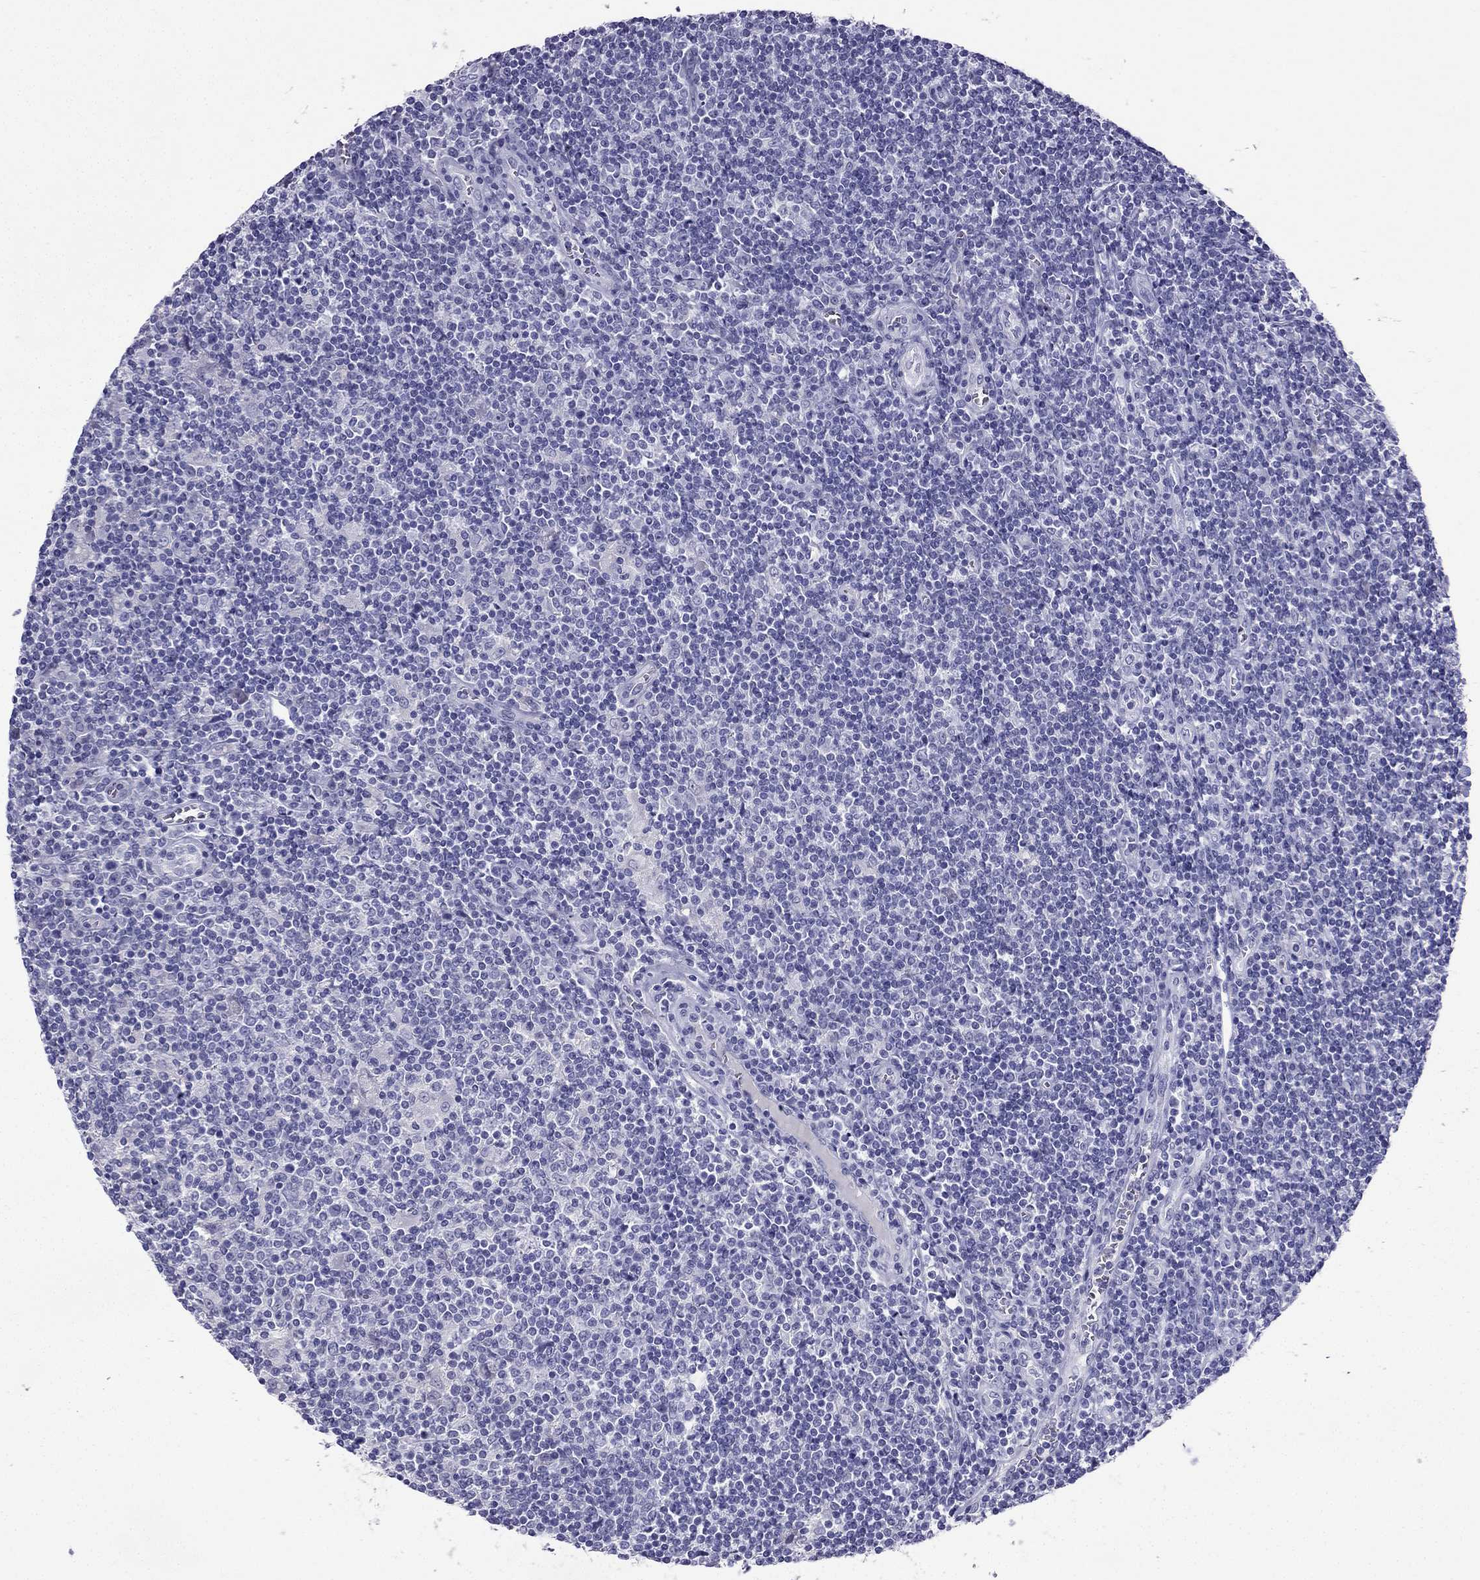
{"staining": {"intensity": "negative", "quantity": "none", "location": "none"}, "tissue": "lymphoma", "cell_type": "Tumor cells", "image_type": "cancer", "snomed": [{"axis": "morphology", "description": "Hodgkin's disease, NOS"}, {"axis": "topography", "description": "Lymph node"}], "caption": "Tumor cells show no significant expression in Hodgkin's disease.", "gene": "NPTX1", "patient": {"sex": "male", "age": 40}}